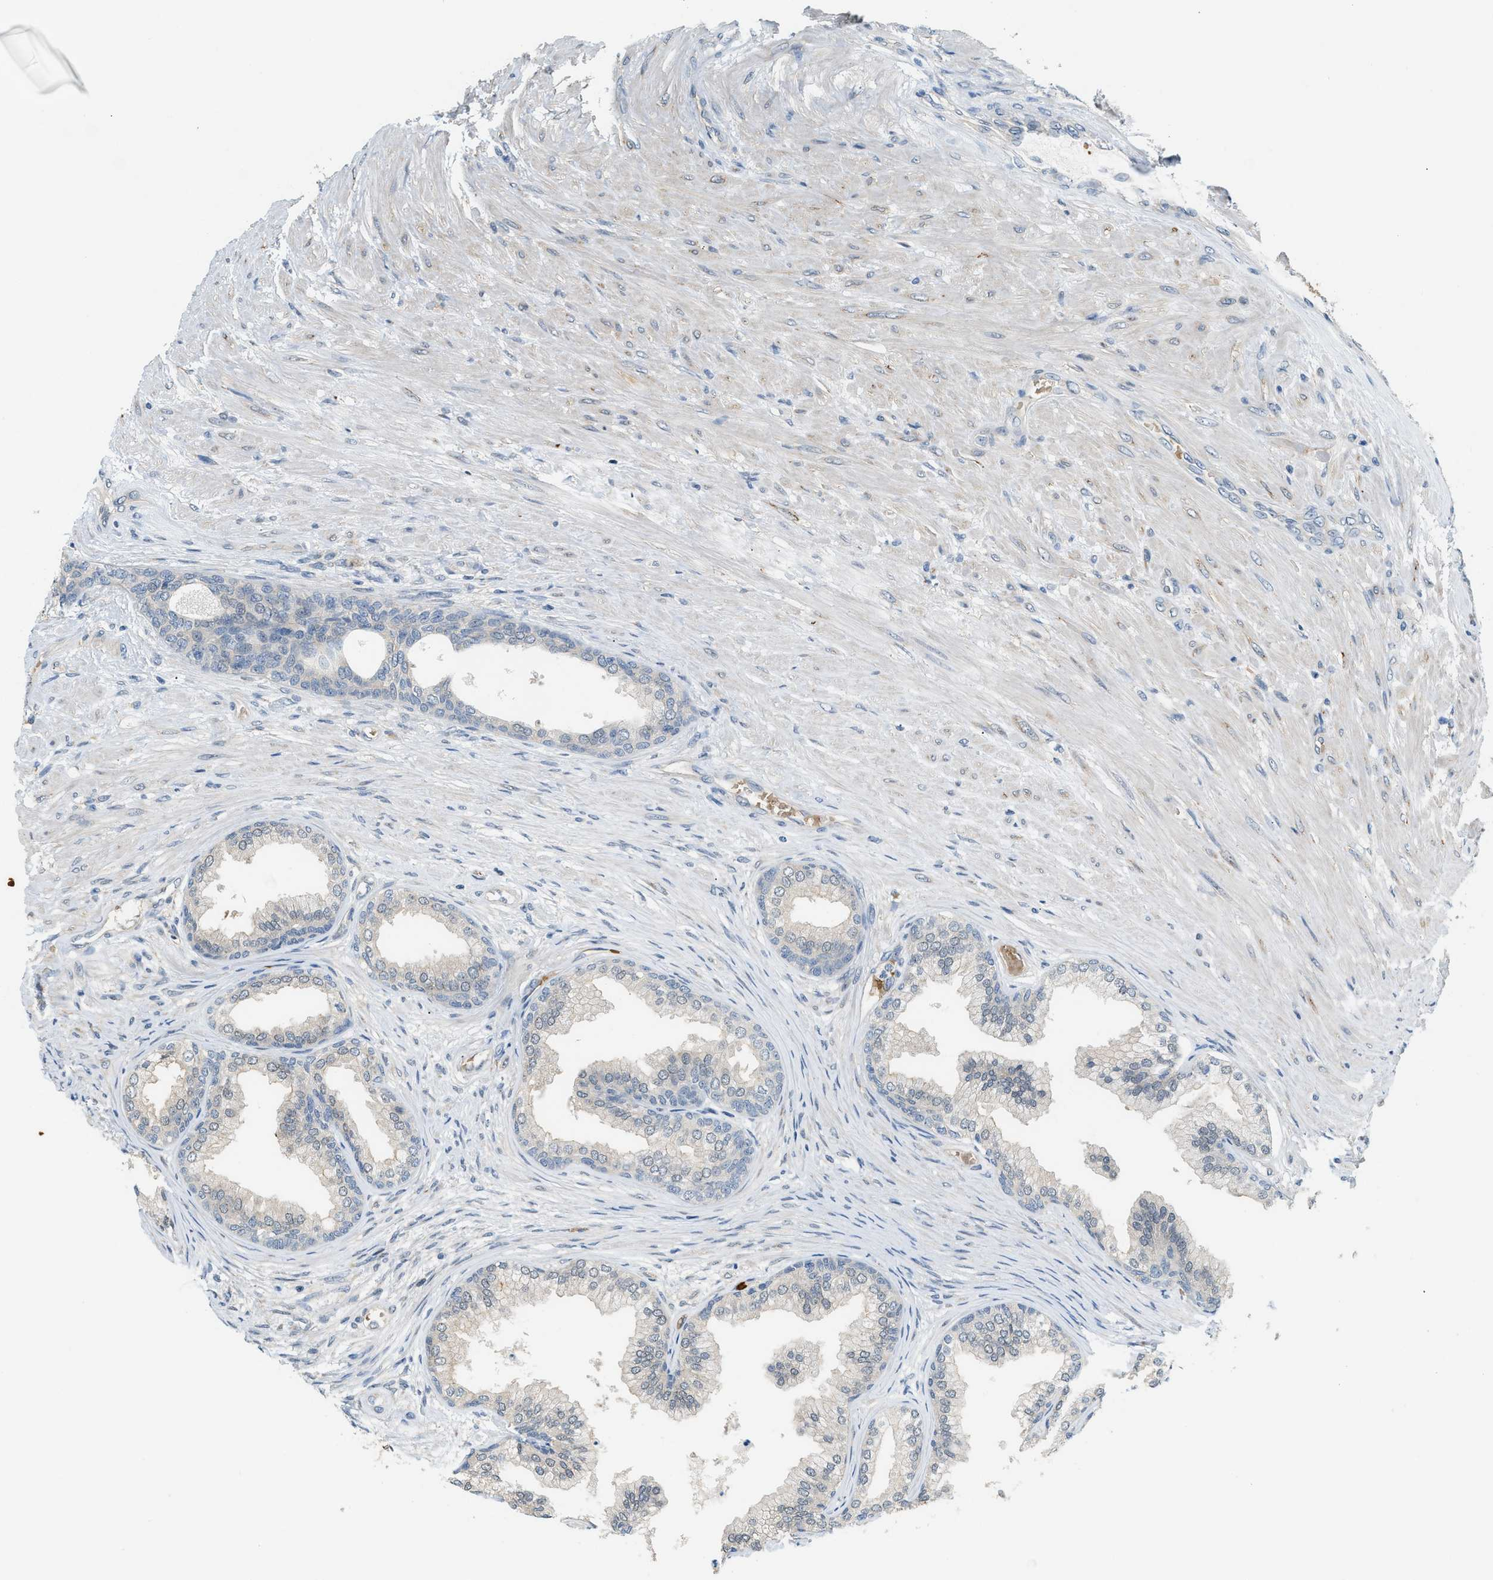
{"staining": {"intensity": "weak", "quantity": "25%-75%", "location": "cytoplasmic/membranous"}, "tissue": "prostate", "cell_type": "Glandular cells", "image_type": "normal", "snomed": [{"axis": "morphology", "description": "Normal tissue, NOS"}, {"axis": "topography", "description": "Prostate"}], "caption": "This is an image of IHC staining of normal prostate, which shows weak expression in the cytoplasmic/membranous of glandular cells.", "gene": "CYTH2", "patient": {"sex": "male", "age": 76}}